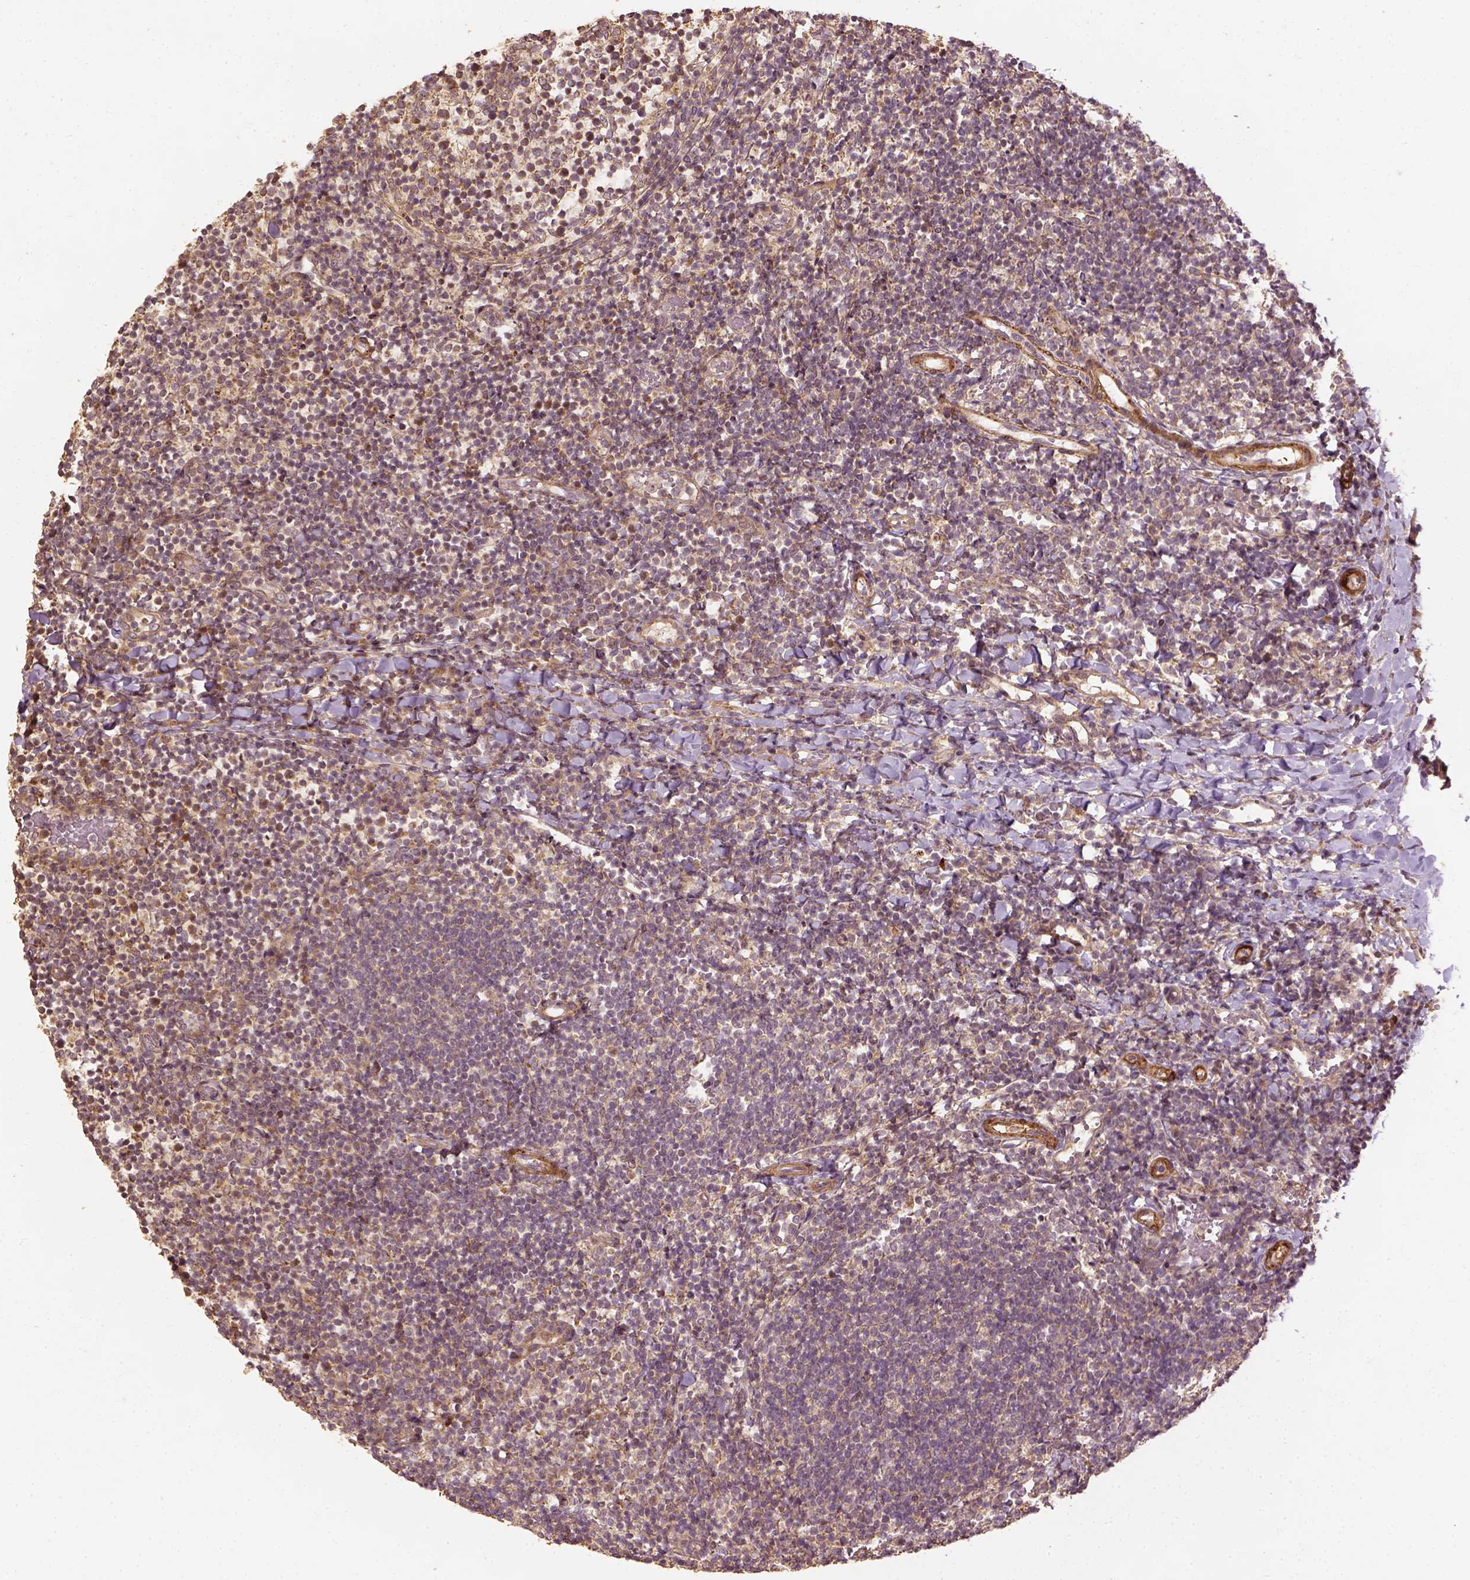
{"staining": {"intensity": "moderate", "quantity": ">75%", "location": "cytoplasmic/membranous"}, "tissue": "tonsil", "cell_type": "Germinal center cells", "image_type": "normal", "snomed": [{"axis": "morphology", "description": "Normal tissue, NOS"}, {"axis": "topography", "description": "Tonsil"}], "caption": "A high-resolution photomicrograph shows IHC staining of benign tonsil, which reveals moderate cytoplasmic/membranous positivity in approximately >75% of germinal center cells.", "gene": "VEGFA", "patient": {"sex": "female", "age": 10}}